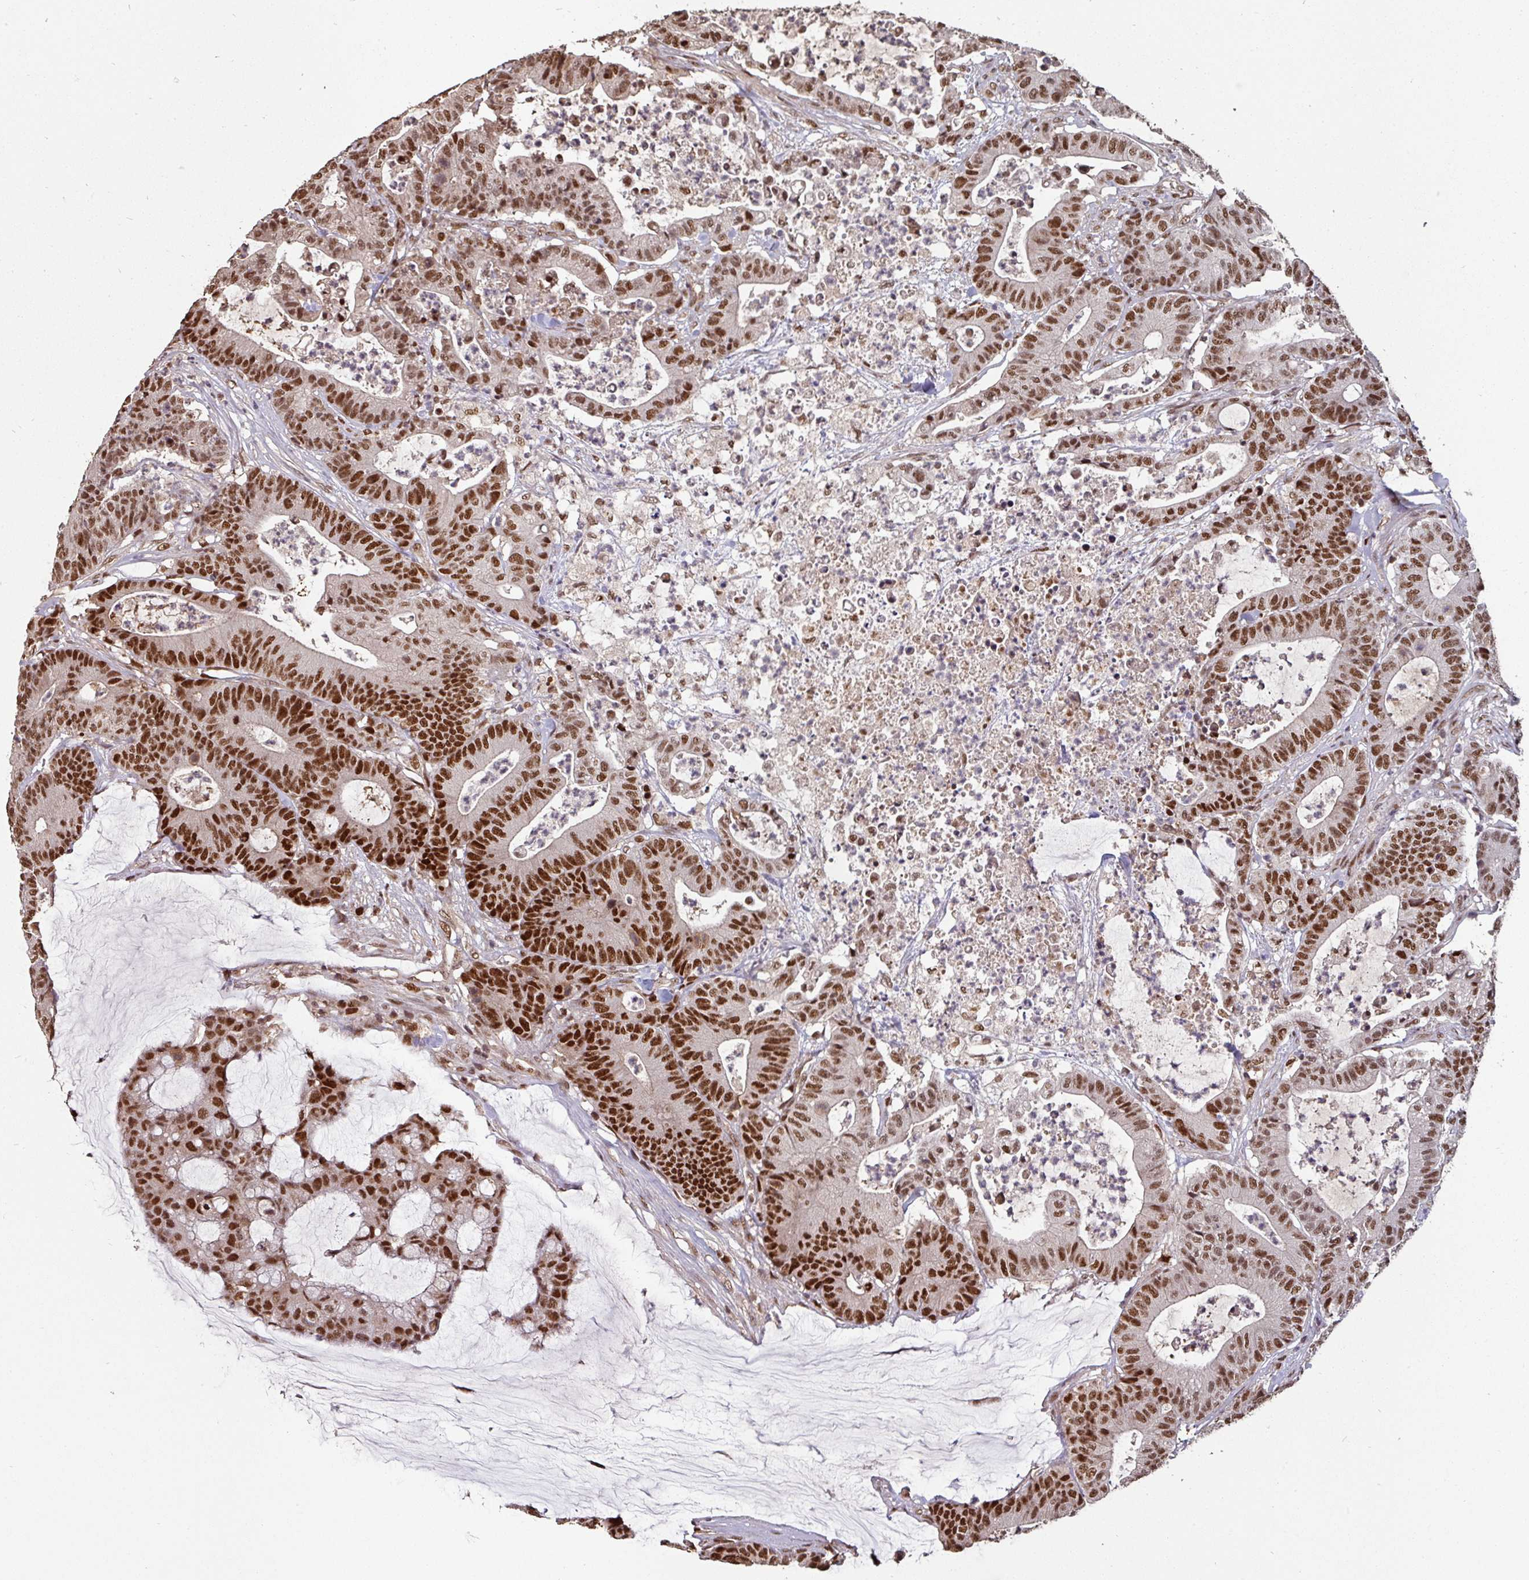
{"staining": {"intensity": "strong", "quantity": ">75%", "location": "nuclear"}, "tissue": "colorectal cancer", "cell_type": "Tumor cells", "image_type": "cancer", "snomed": [{"axis": "morphology", "description": "Adenocarcinoma, NOS"}, {"axis": "topography", "description": "Colon"}], "caption": "Protein staining of adenocarcinoma (colorectal) tissue demonstrates strong nuclear expression in about >75% of tumor cells.", "gene": "POLD1", "patient": {"sex": "female", "age": 84}}